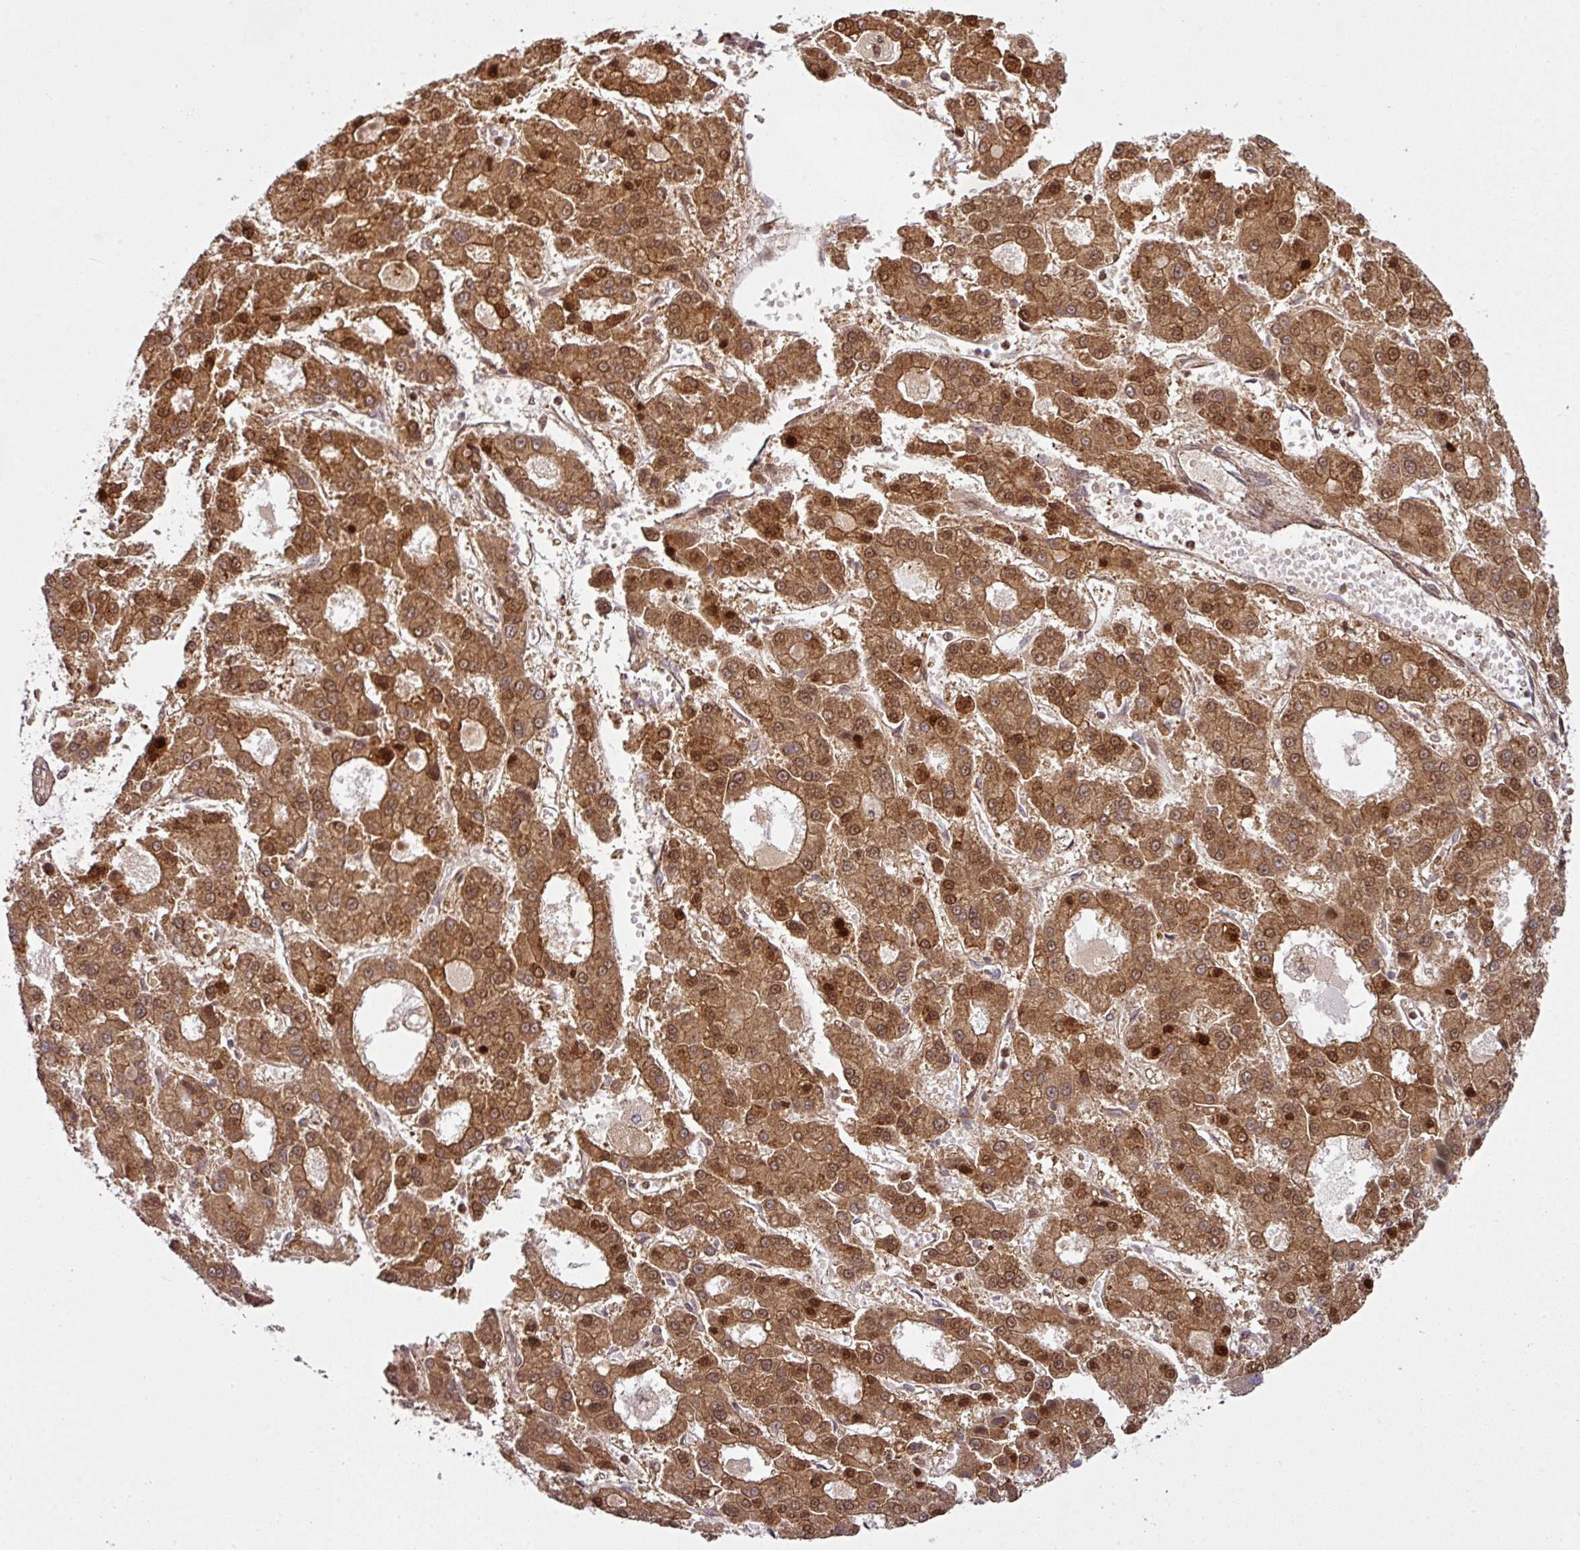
{"staining": {"intensity": "strong", "quantity": "25%-75%", "location": "cytoplasmic/membranous,nuclear"}, "tissue": "liver cancer", "cell_type": "Tumor cells", "image_type": "cancer", "snomed": [{"axis": "morphology", "description": "Carcinoma, Hepatocellular, NOS"}, {"axis": "topography", "description": "Liver"}], "caption": "Immunohistochemistry (DAB (3,3'-diaminobenzidine)) staining of human hepatocellular carcinoma (liver) demonstrates strong cytoplasmic/membranous and nuclear protein positivity in about 25%-75% of tumor cells. (DAB (3,3'-diaminobenzidine) = brown stain, brightfield microscopy at high magnification).", "gene": "ATAT1", "patient": {"sex": "male", "age": 70}}